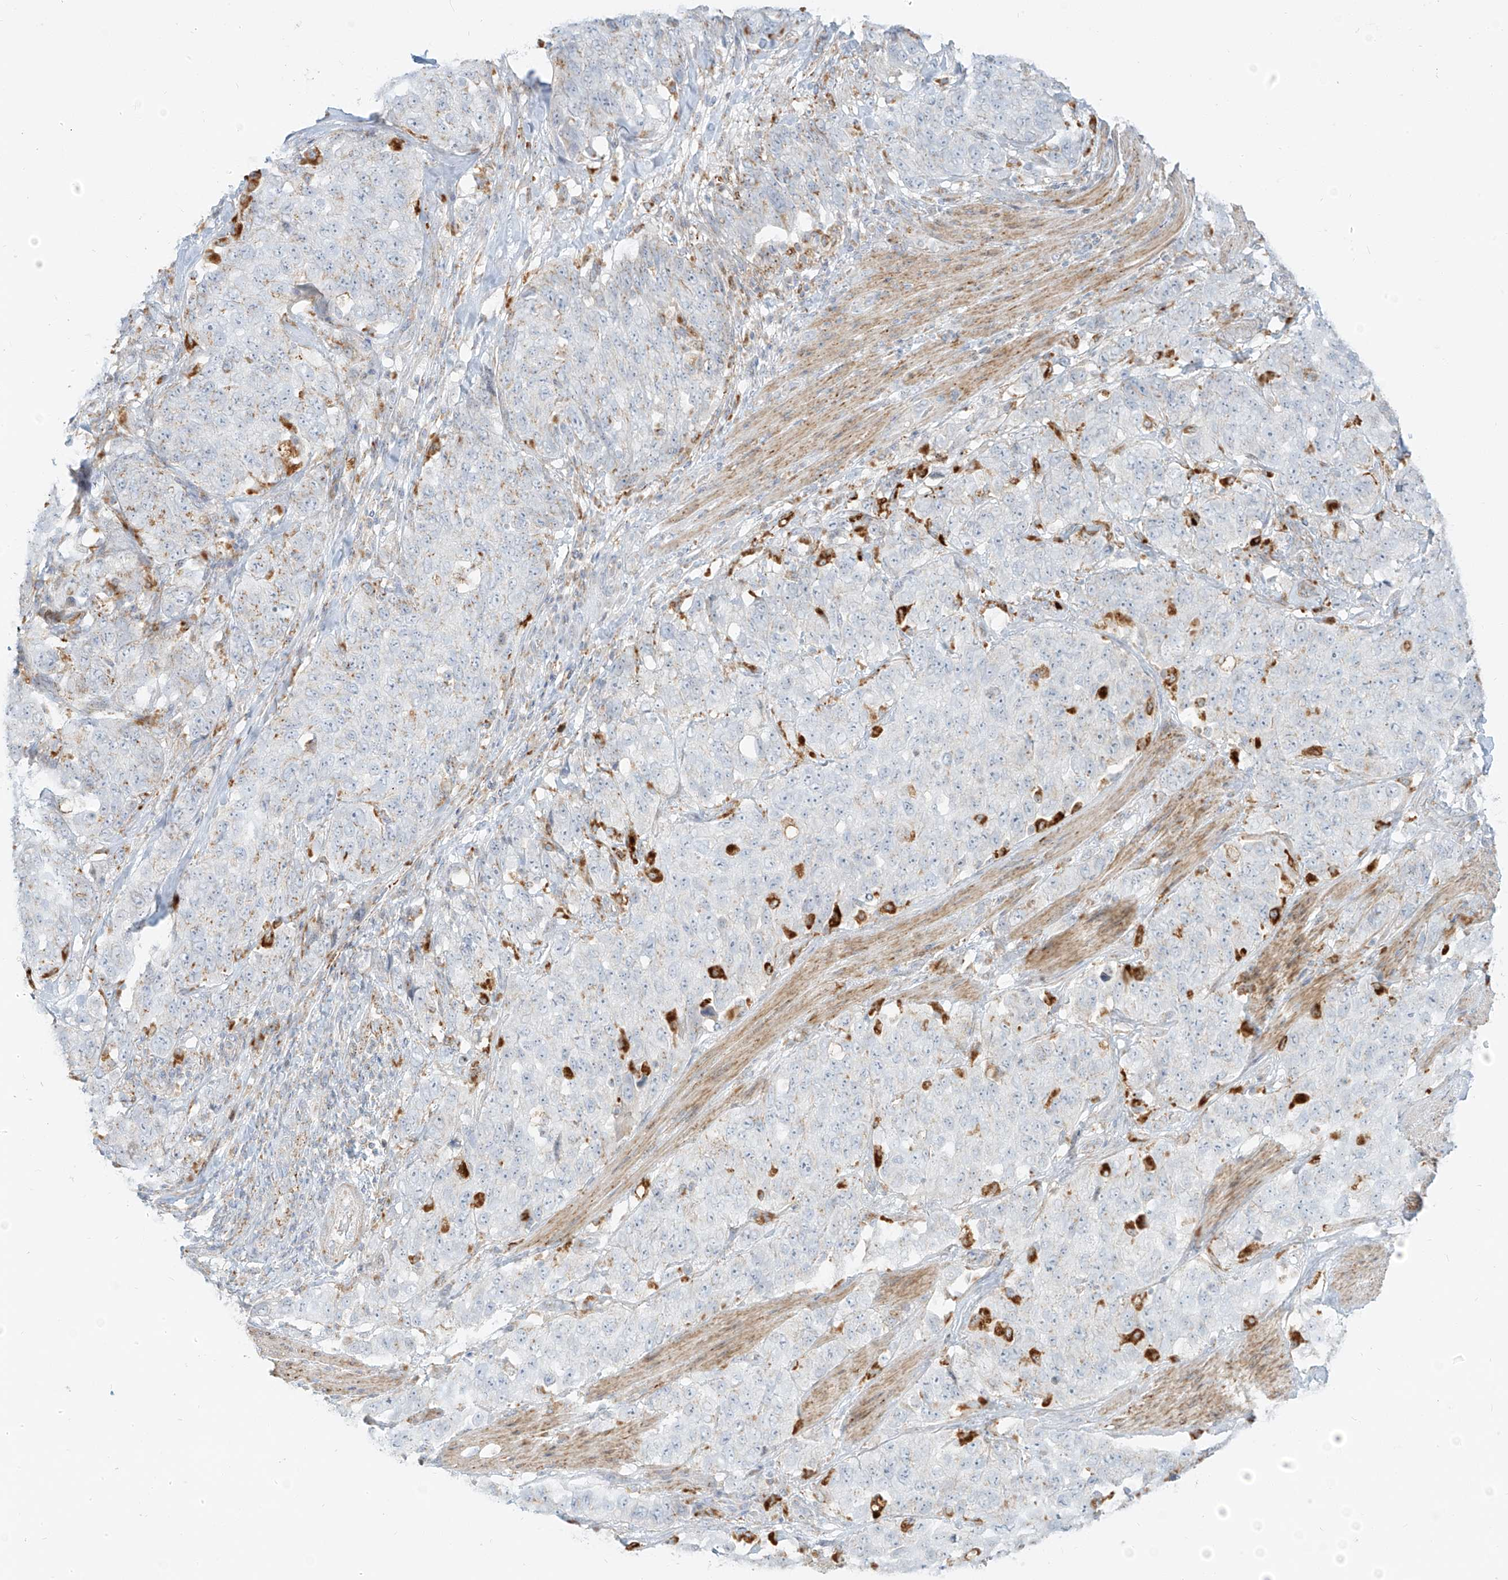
{"staining": {"intensity": "negative", "quantity": "none", "location": "none"}, "tissue": "stomach cancer", "cell_type": "Tumor cells", "image_type": "cancer", "snomed": [{"axis": "morphology", "description": "Adenocarcinoma, NOS"}, {"axis": "topography", "description": "Stomach"}], "caption": "Stomach cancer (adenocarcinoma) was stained to show a protein in brown. There is no significant expression in tumor cells. (Stains: DAB immunohistochemistry with hematoxylin counter stain, Microscopy: brightfield microscopy at high magnification).", "gene": "SLC35F6", "patient": {"sex": "male", "age": 48}}